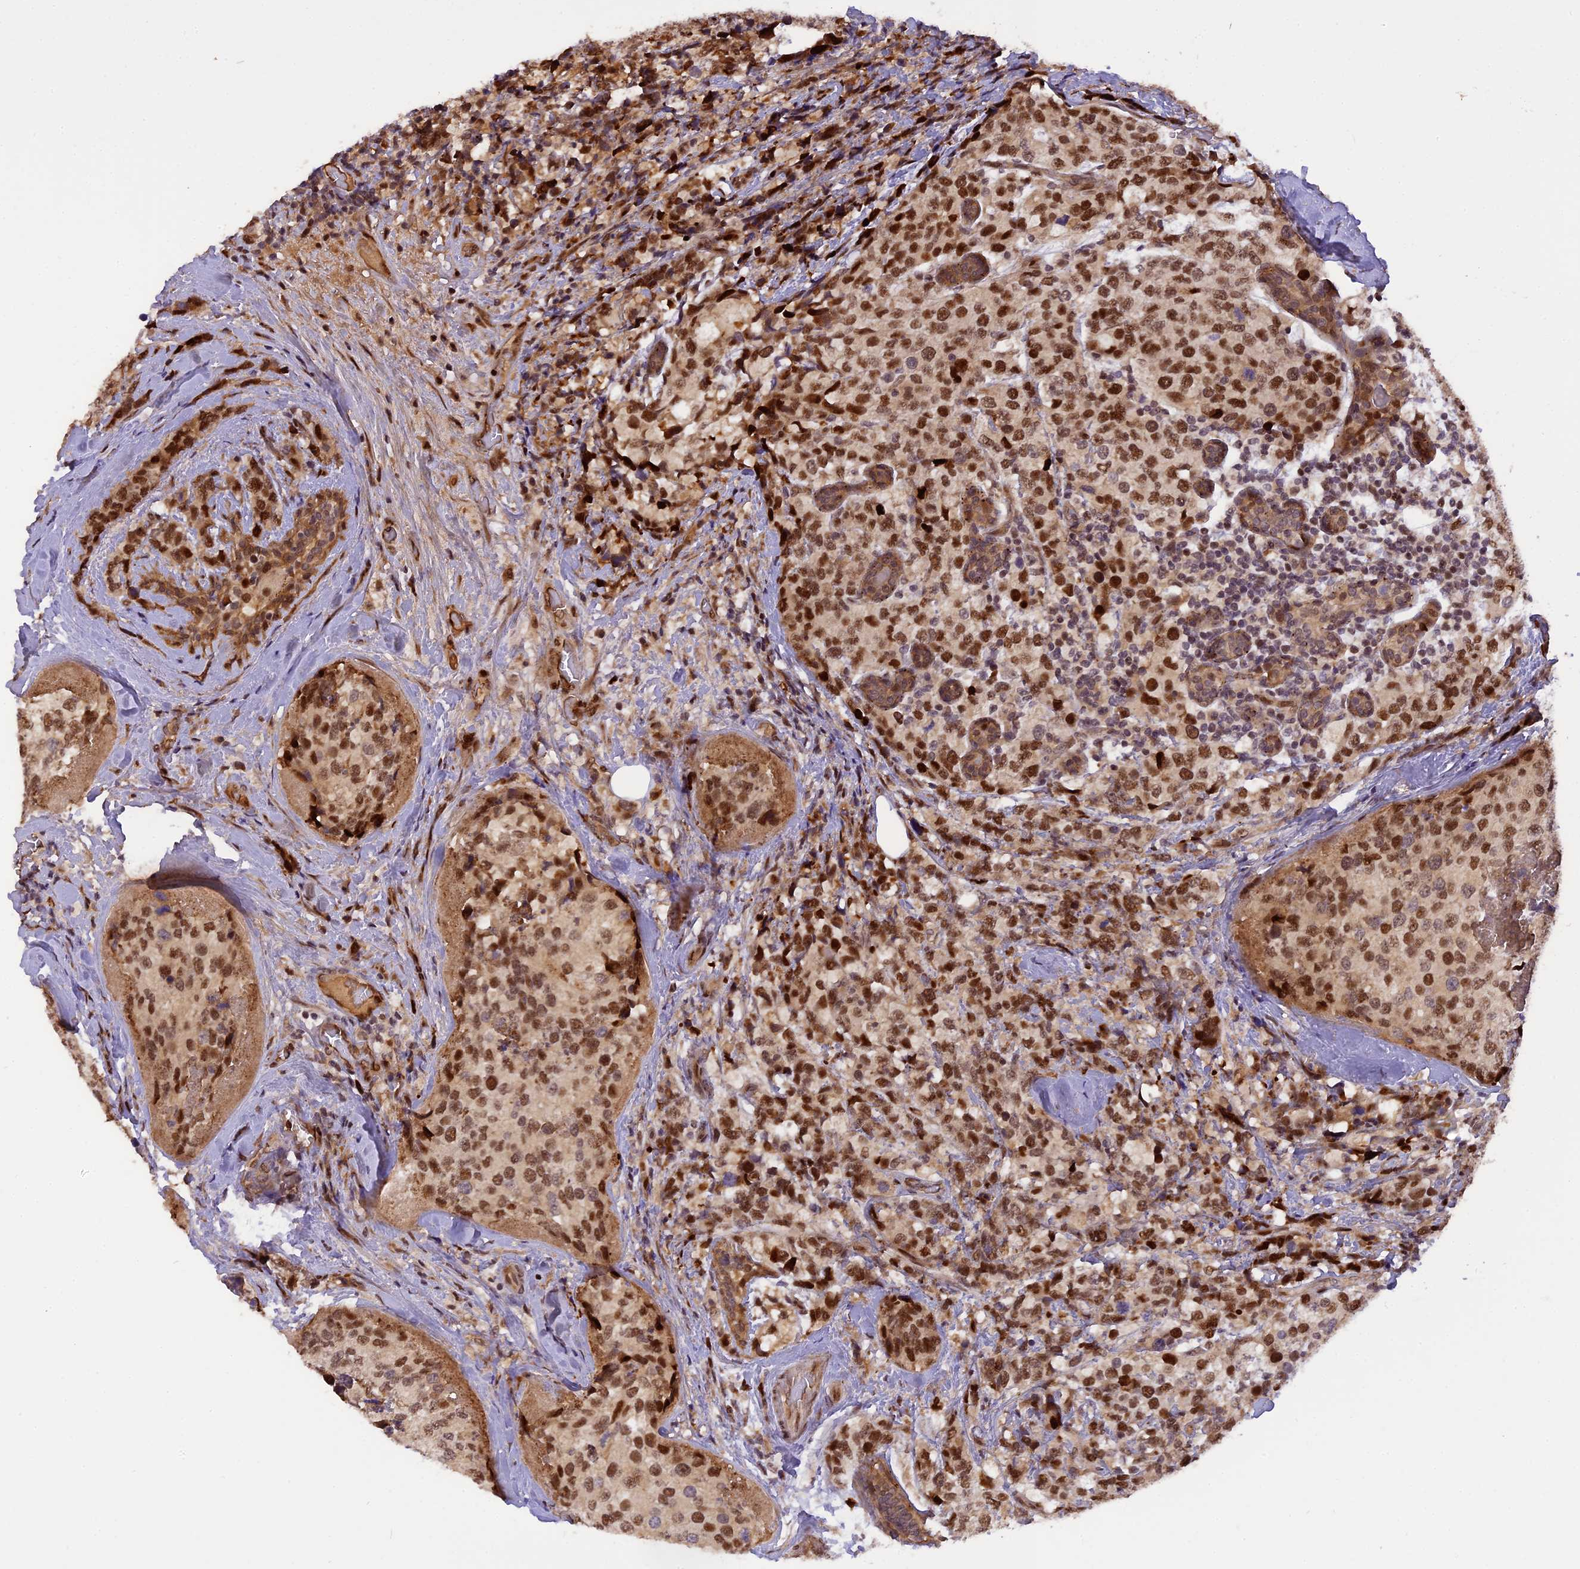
{"staining": {"intensity": "moderate", "quantity": ">75%", "location": "nuclear"}, "tissue": "breast cancer", "cell_type": "Tumor cells", "image_type": "cancer", "snomed": [{"axis": "morphology", "description": "Lobular carcinoma"}, {"axis": "topography", "description": "Breast"}], "caption": "Protein expression analysis of human breast cancer (lobular carcinoma) reveals moderate nuclear positivity in about >75% of tumor cells.", "gene": "MICALL1", "patient": {"sex": "female", "age": 59}}